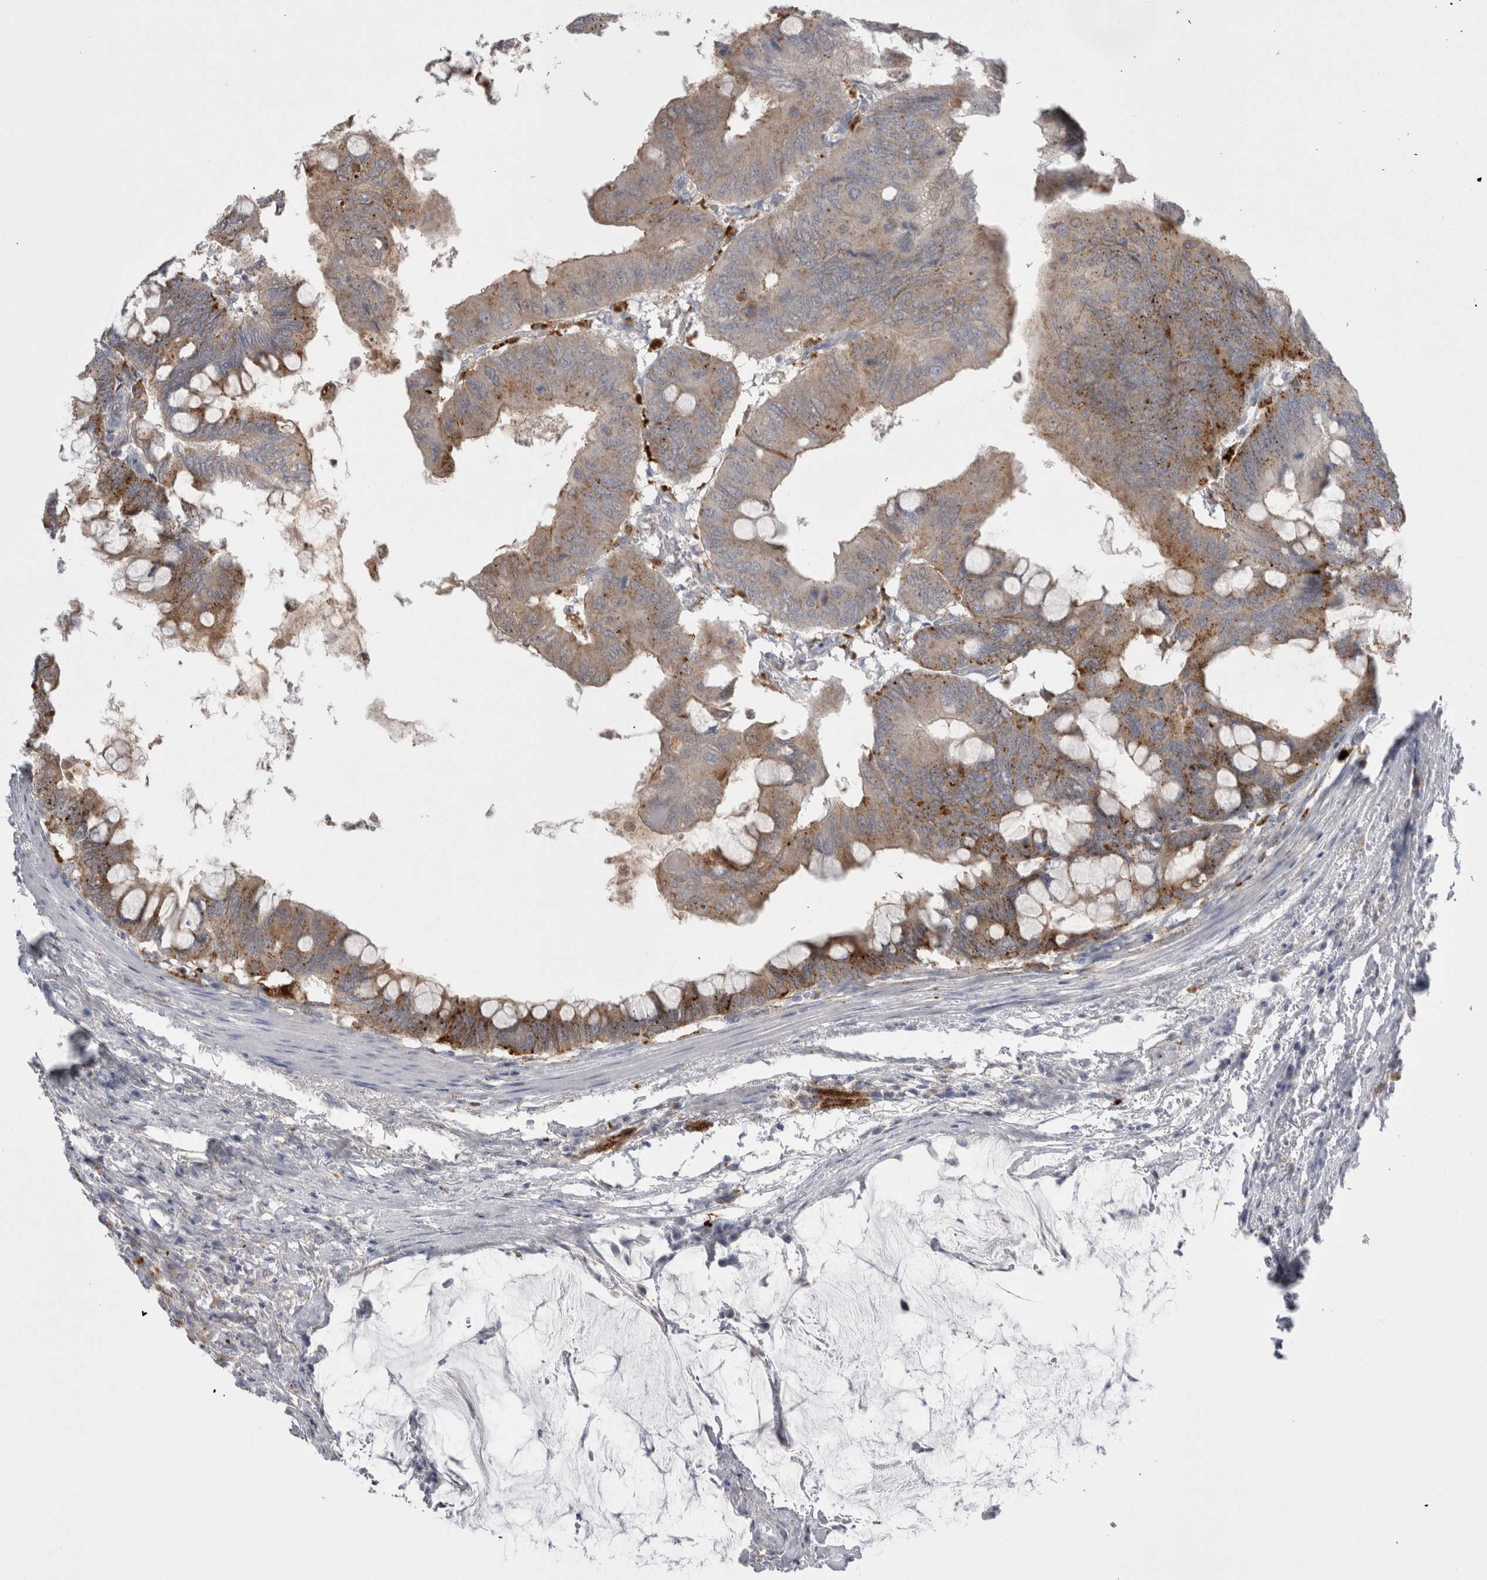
{"staining": {"intensity": "moderate", "quantity": "25%-75%", "location": "cytoplasmic/membranous"}, "tissue": "colorectal cancer", "cell_type": "Tumor cells", "image_type": "cancer", "snomed": [{"axis": "morphology", "description": "Normal tissue, NOS"}, {"axis": "morphology", "description": "Adenocarcinoma, NOS"}, {"axis": "topography", "description": "Rectum"}, {"axis": "topography", "description": "Peripheral nerve tissue"}], "caption": "Colorectal cancer (adenocarcinoma) stained with a protein marker exhibits moderate staining in tumor cells.", "gene": "EPDR1", "patient": {"sex": "male", "age": 92}}